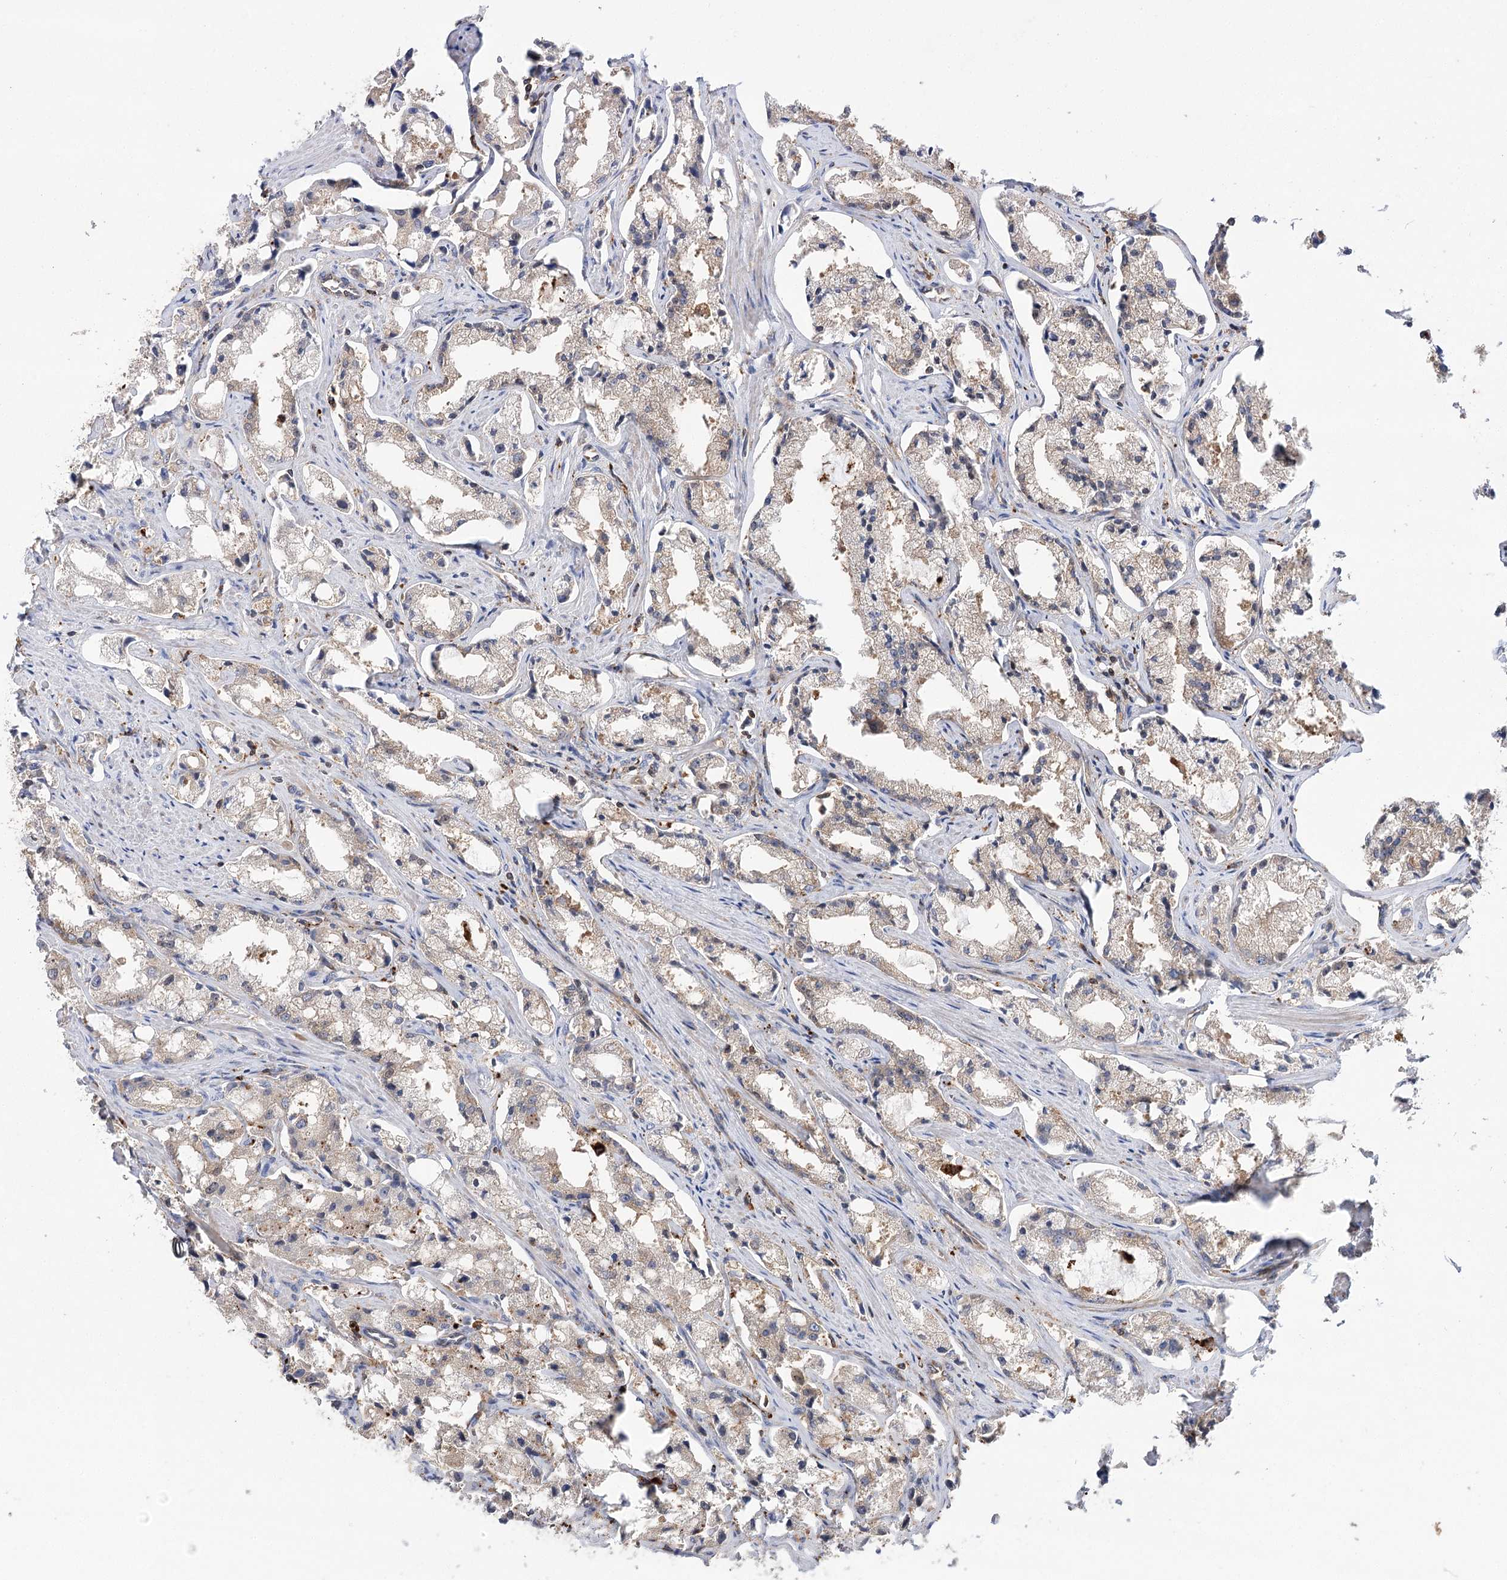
{"staining": {"intensity": "moderate", "quantity": "<25%", "location": "cytoplasmic/membranous"}, "tissue": "prostate cancer", "cell_type": "Tumor cells", "image_type": "cancer", "snomed": [{"axis": "morphology", "description": "Adenocarcinoma, High grade"}, {"axis": "topography", "description": "Prostate"}], "caption": "Adenocarcinoma (high-grade) (prostate) stained for a protein (brown) demonstrates moderate cytoplasmic/membranous positive positivity in approximately <25% of tumor cells.", "gene": "VPS37B", "patient": {"sex": "male", "age": 66}}